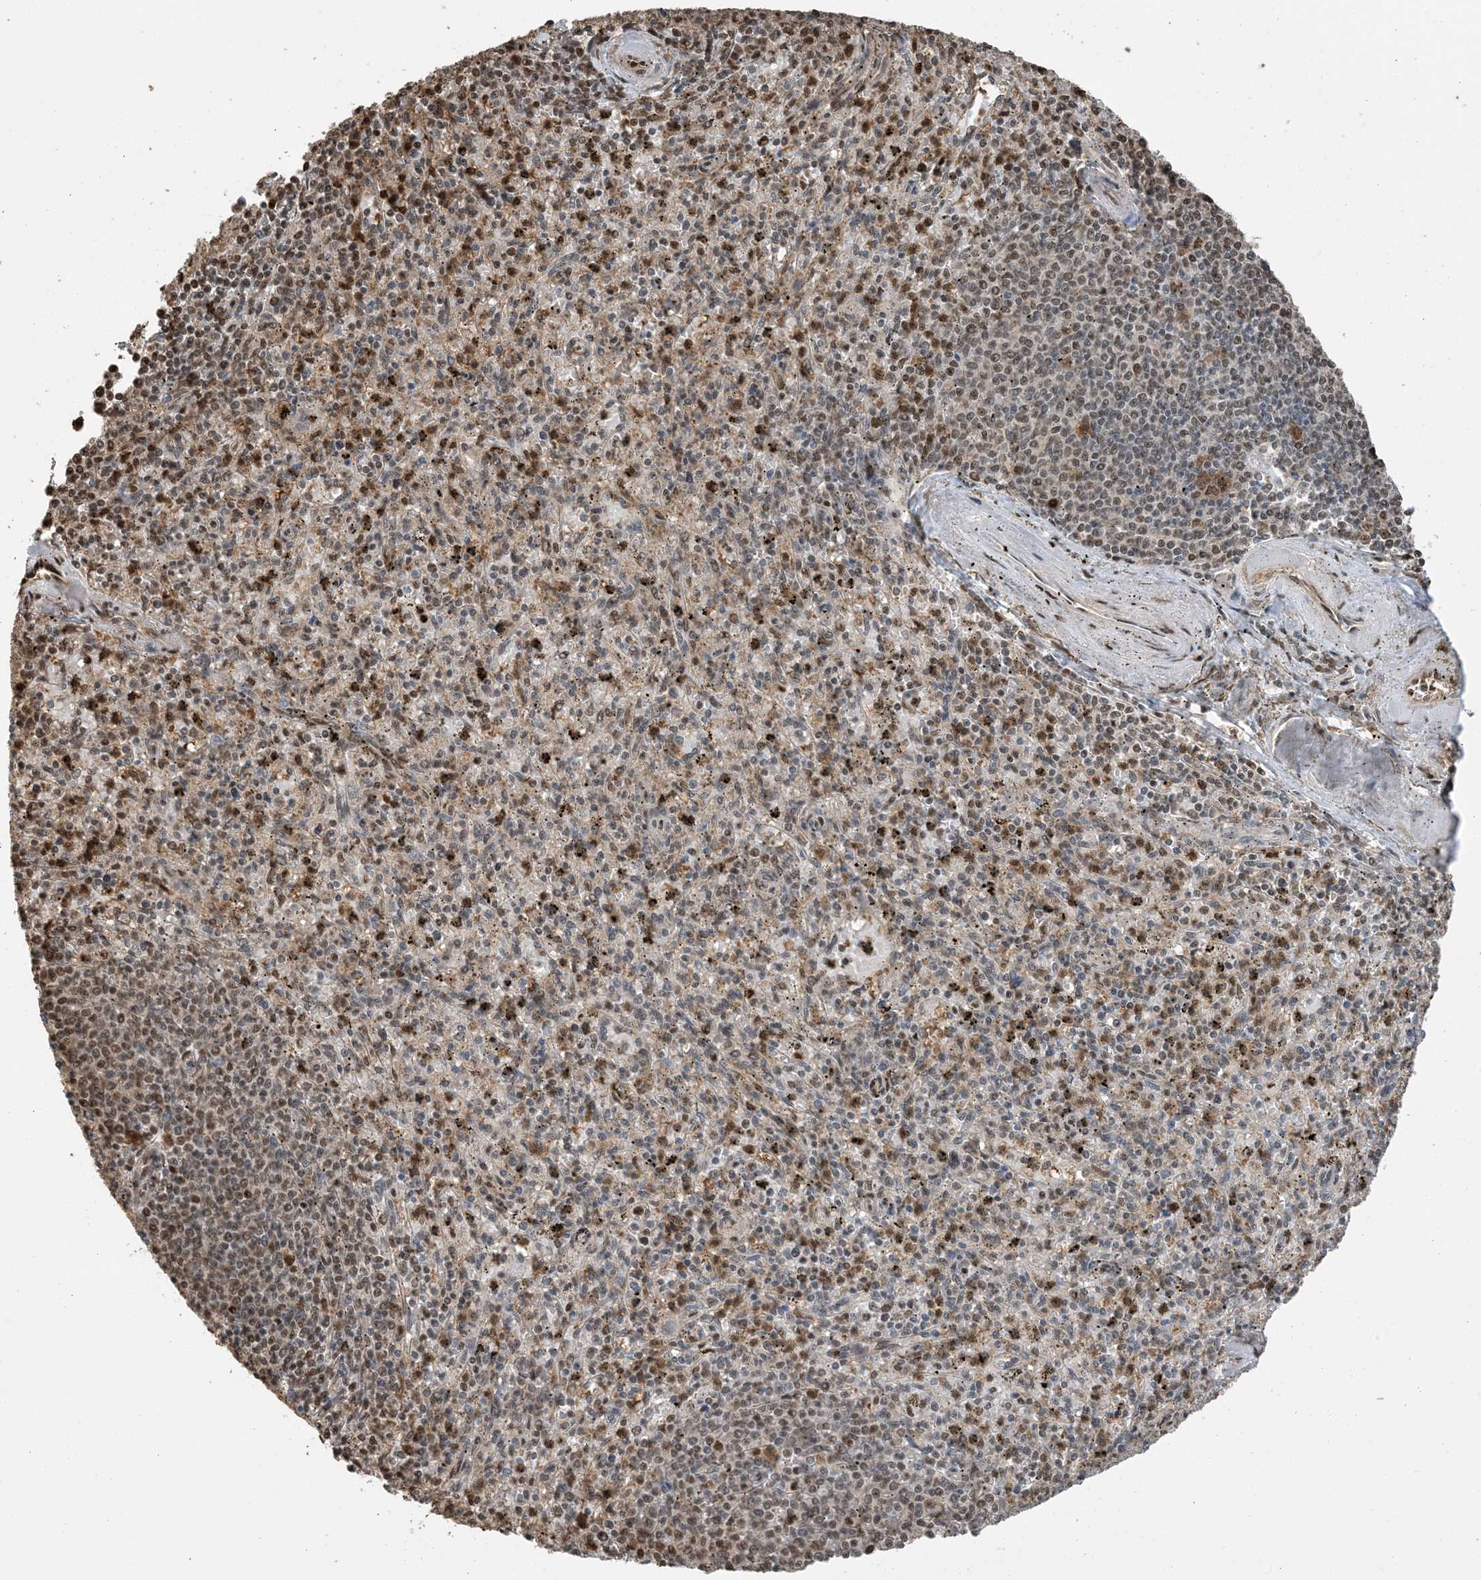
{"staining": {"intensity": "moderate", "quantity": "25%-75%", "location": "cytoplasmic/membranous,nuclear"}, "tissue": "spleen", "cell_type": "Cells in red pulp", "image_type": "normal", "snomed": [{"axis": "morphology", "description": "Normal tissue, NOS"}, {"axis": "topography", "description": "Spleen"}], "caption": "Protein staining by IHC exhibits moderate cytoplasmic/membranous,nuclear positivity in about 25%-75% of cells in red pulp in unremarkable spleen.", "gene": "HSPA1A", "patient": {"sex": "male", "age": 72}}